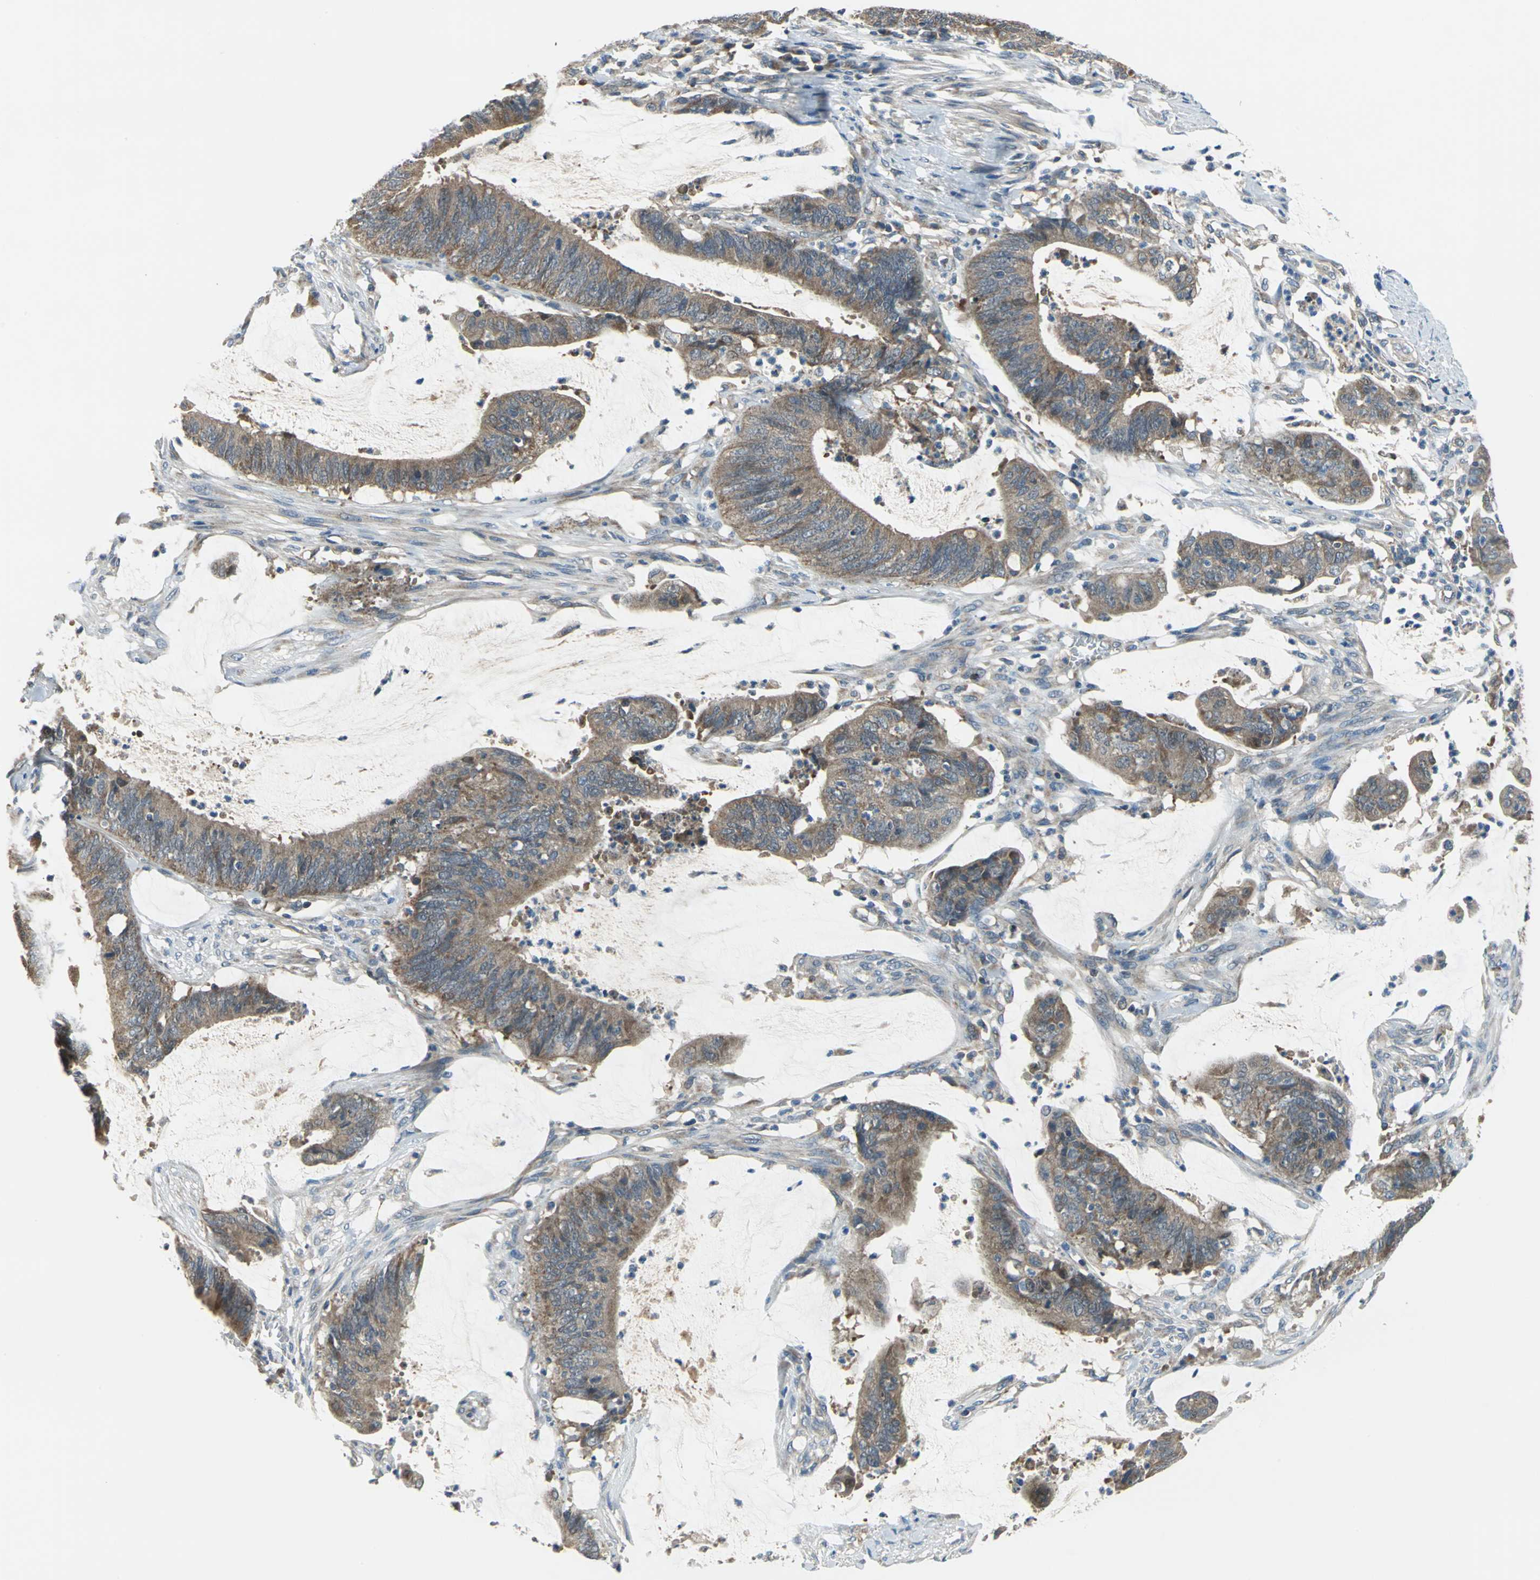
{"staining": {"intensity": "moderate", "quantity": ">75%", "location": "cytoplasmic/membranous"}, "tissue": "colorectal cancer", "cell_type": "Tumor cells", "image_type": "cancer", "snomed": [{"axis": "morphology", "description": "Adenocarcinoma, NOS"}, {"axis": "topography", "description": "Rectum"}], "caption": "Human colorectal cancer (adenocarcinoma) stained for a protein (brown) exhibits moderate cytoplasmic/membranous positive expression in about >75% of tumor cells.", "gene": "TRAK1", "patient": {"sex": "female", "age": 66}}